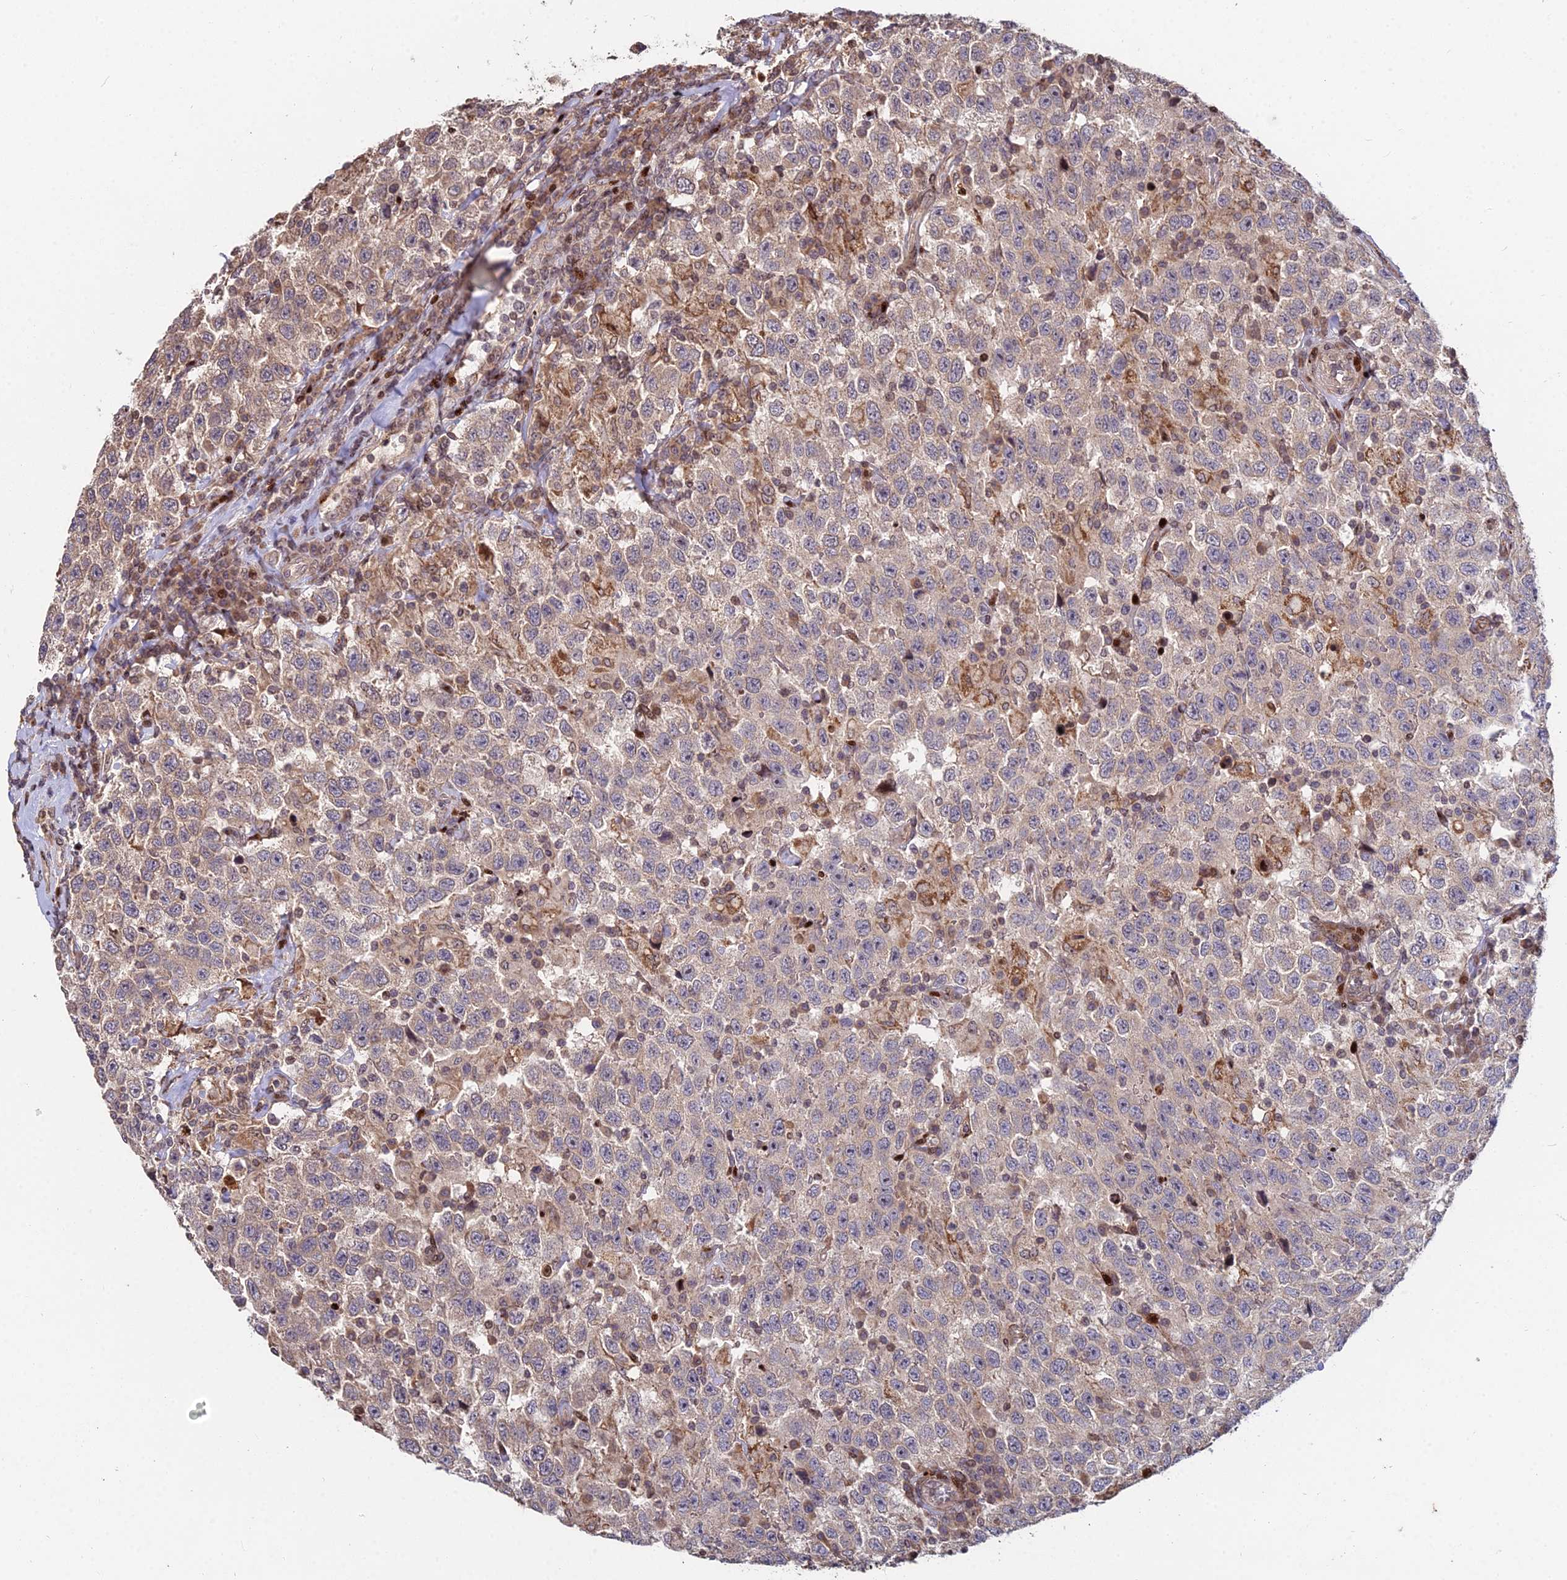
{"staining": {"intensity": "weak", "quantity": "25%-75%", "location": "cytoplasmic/membranous"}, "tissue": "testis cancer", "cell_type": "Tumor cells", "image_type": "cancer", "snomed": [{"axis": "morphology", "description": "Seminoma, NOS"}, {"axis": "topography", "description": "Testis"}], "caption": "Testis seminoma stained with a brown dye displays weak cytoplasmic/membranous positive staining in about 25%-75% of tumor cells.", "gene": "RBMS2", "patient": {"sex": "male", "age": 41}}